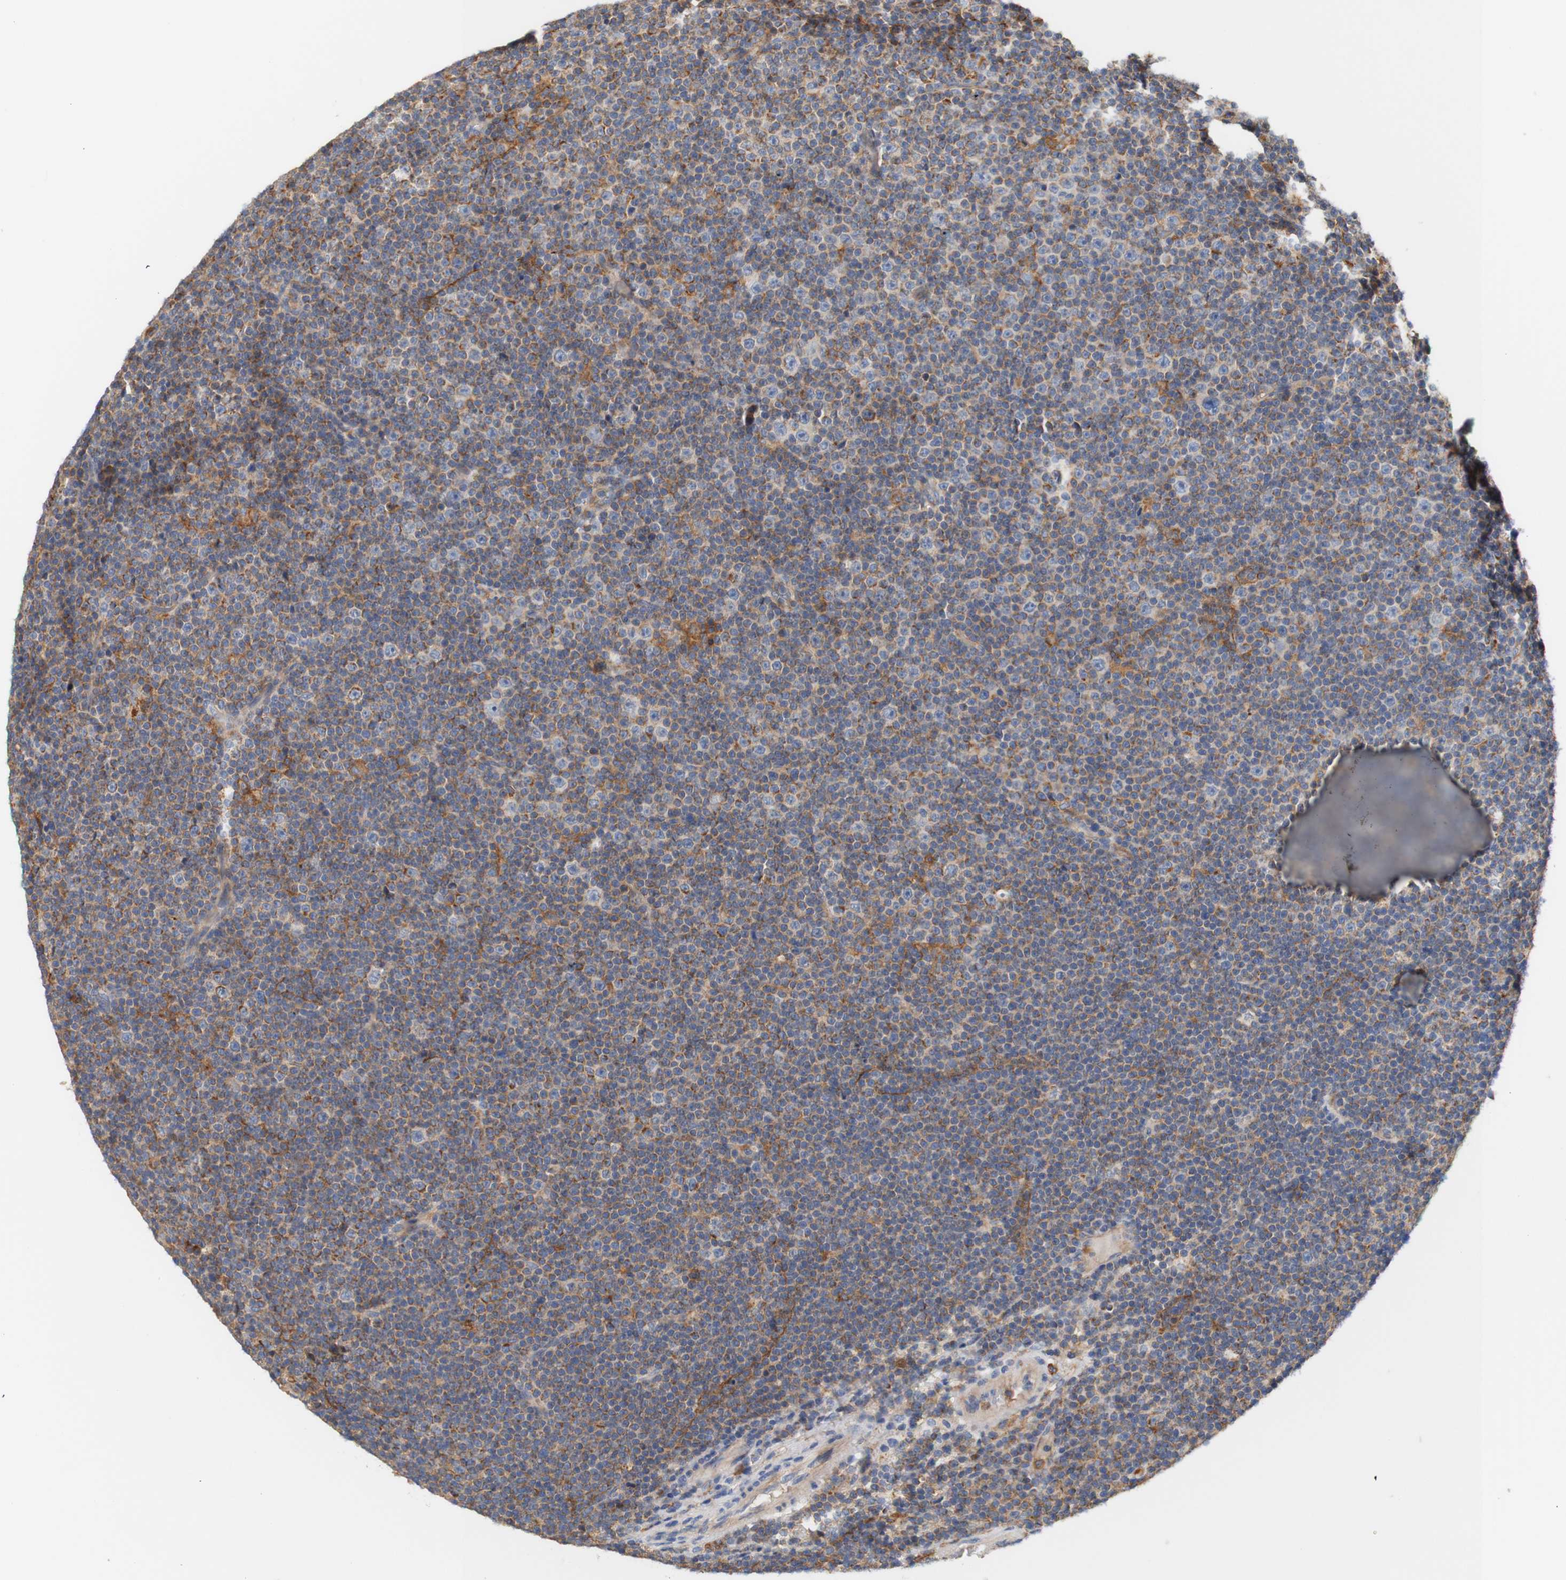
{"staining": {"intensity": "moderate", "quantity": "<25%", "location": "cytoplasmic/membranous"}, "tissue": "lymphoma", "cell_type": "Tumor cells", "image_type": "cancer", "snomed": [{"axis": "morphology", "description": "Malignant lymphoma, non-Hodgkin's type, Low grade"}, {"axis": "topography", "description": "Lymph node"}], "caption": "DAB (3,3'-diaminobenzidine) immunohistochemical staining of human malignant lymphoma, non-Hodgkin's type (low-grade) displays moderate cytoplasmic/membranous protein positivity in approximately <25% of tumor cells.", "gene": "PCDH7", "patient": {"sex": "female", "age": 67}}